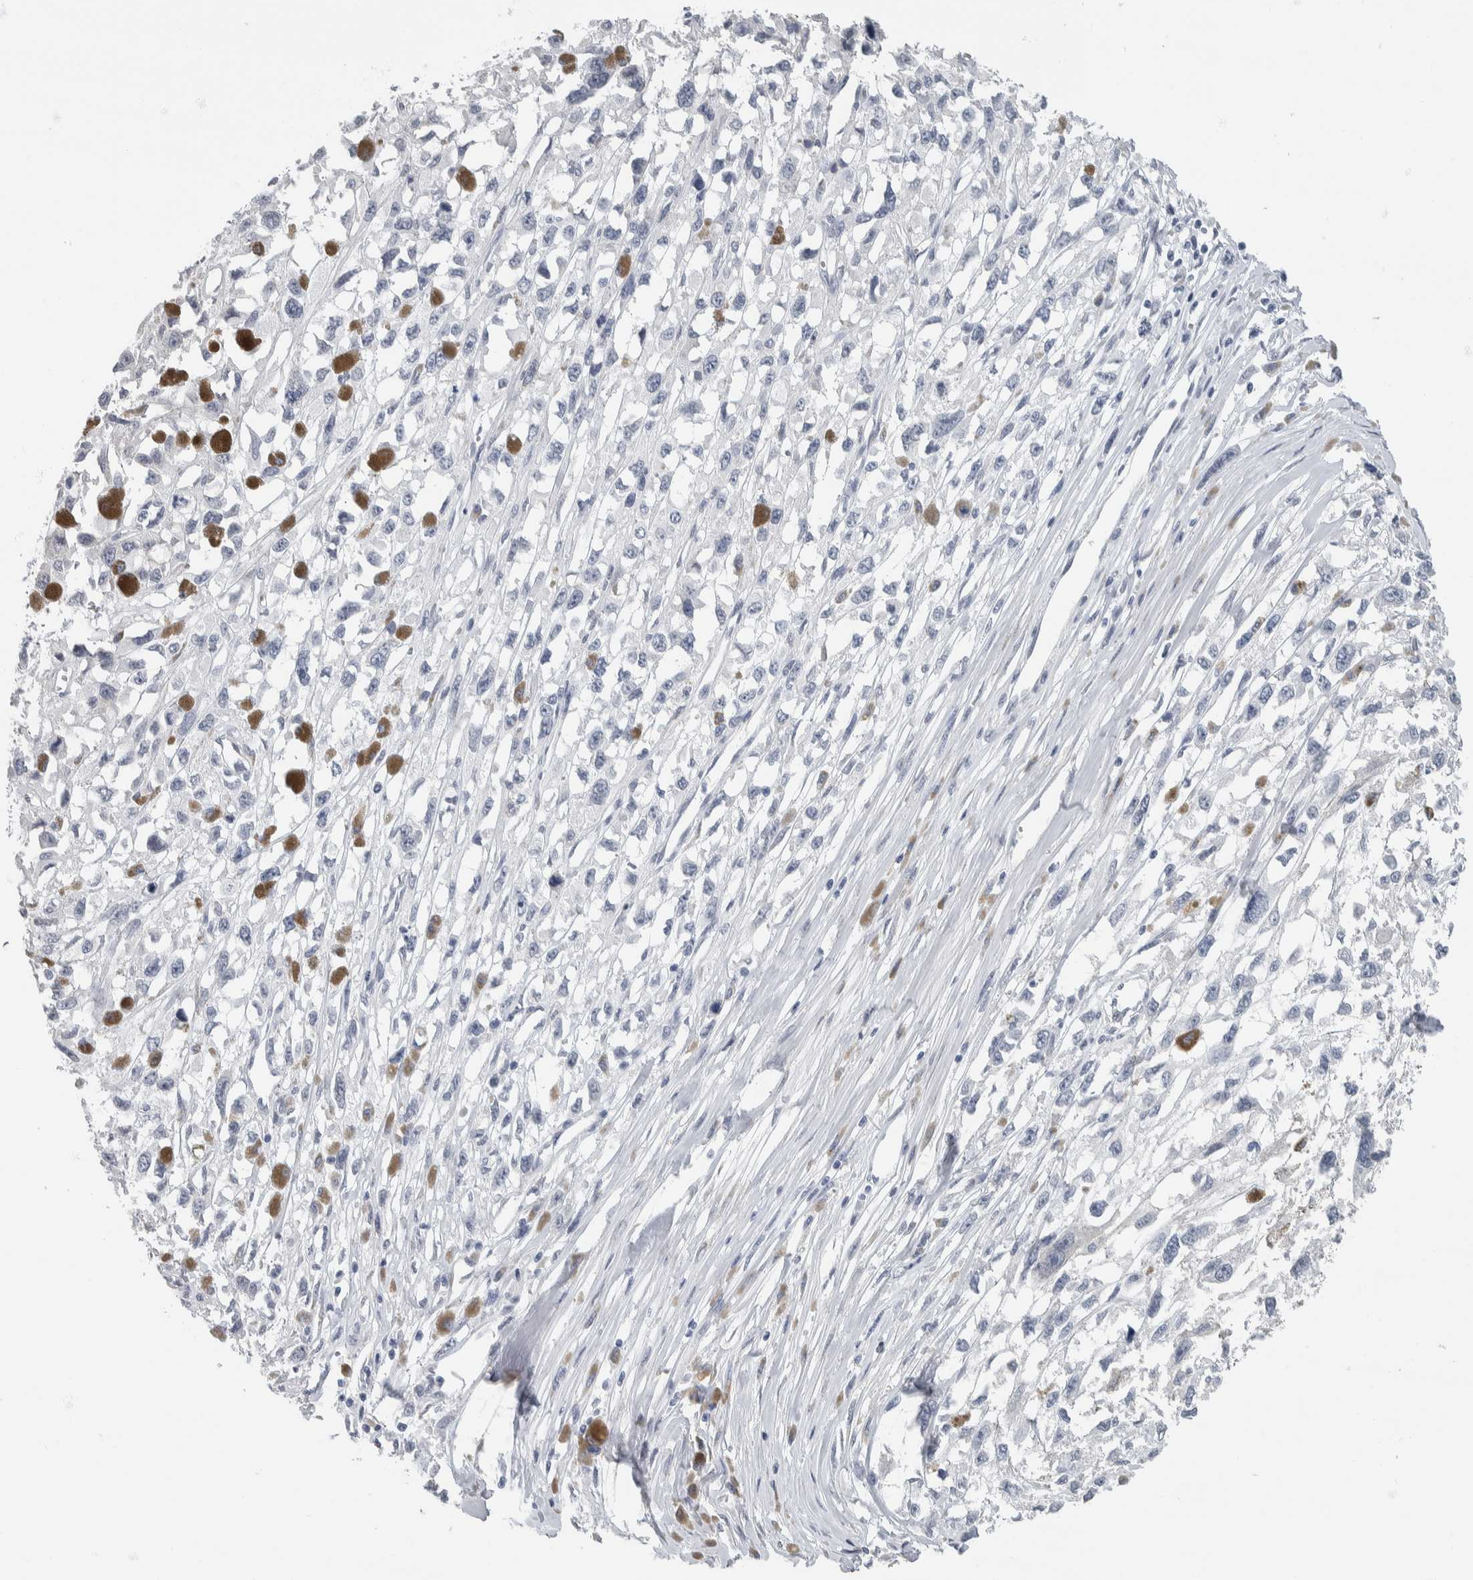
{"staining": {"intensity": "negative", "quantity": "none", "location": "none"}, "tissue": "melanoma", "cell_type": "Tumor cells", "image_type": "cancer", "snomed": [{"axis": "morphology", "description": "Malignant melanoma, Metastatic site"}, {"axis": "topography", "description": "Lymph node"}], "caption": "Histopathology image shows no significant protein expression in tumor cells of malignant melanoma (metastatic site).", "gene": "NEFM", "patient": {"sex": "male", "age": 59}}